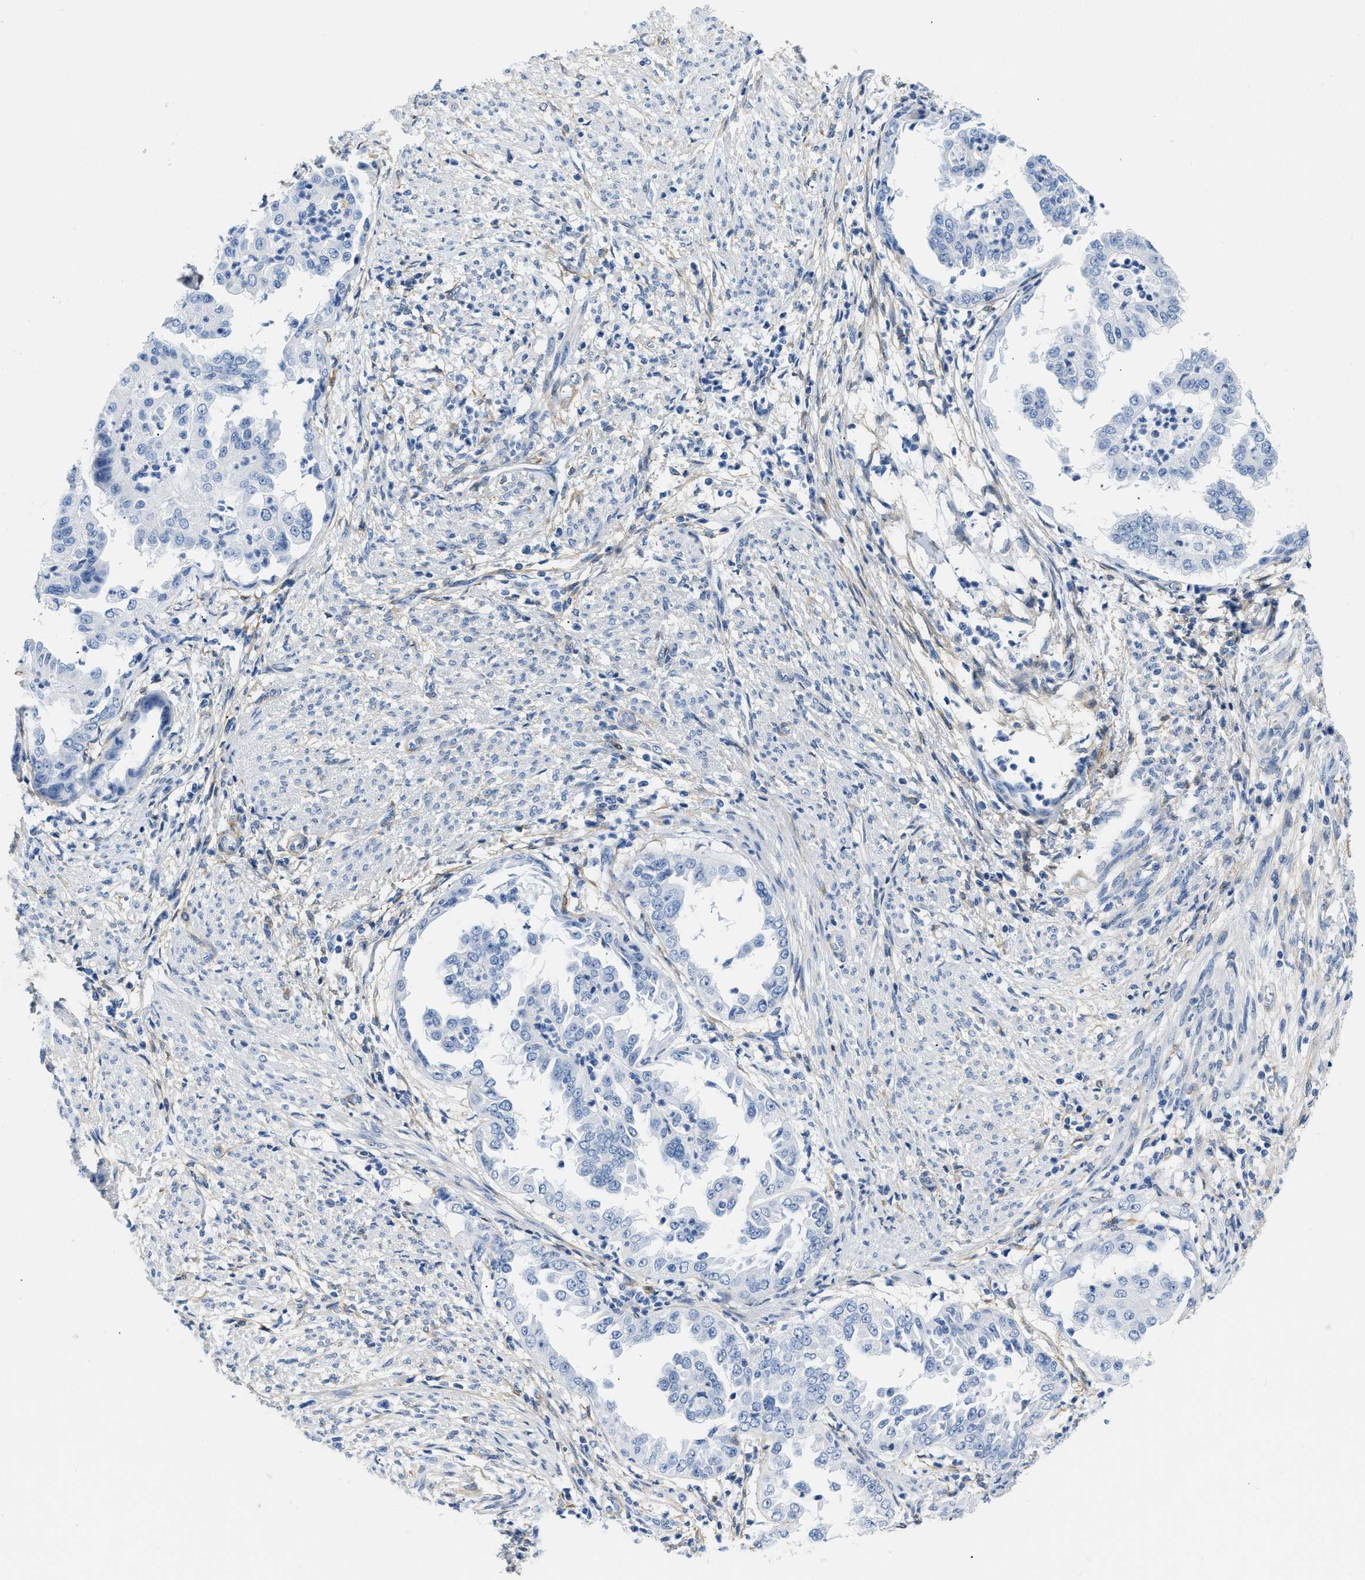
{"staining": {"intensity": "negative", "quantity": "none", "location": "none"}, "tissue": "endometrial cancer", "cell_type": "Tumor cells", "image_type": "cancer", "snomed": [{"axis": "morphology", "description": "Adenocarcinoma, NOS"}, {"axis": "topography", "description": "Endometrium"}], "caption": "Immunohistochemistry (IHC) image of endometrial cancer (adenocarcinoma) stained for a protein (brown), which exhibits no staining in tumor cells. (DAB (3,3'-diaminobenzidine) immunohistochemistry (IHC), high magnification).", "gene": "PDGFRB", "patient": {"sex": "female", "age": 85}}